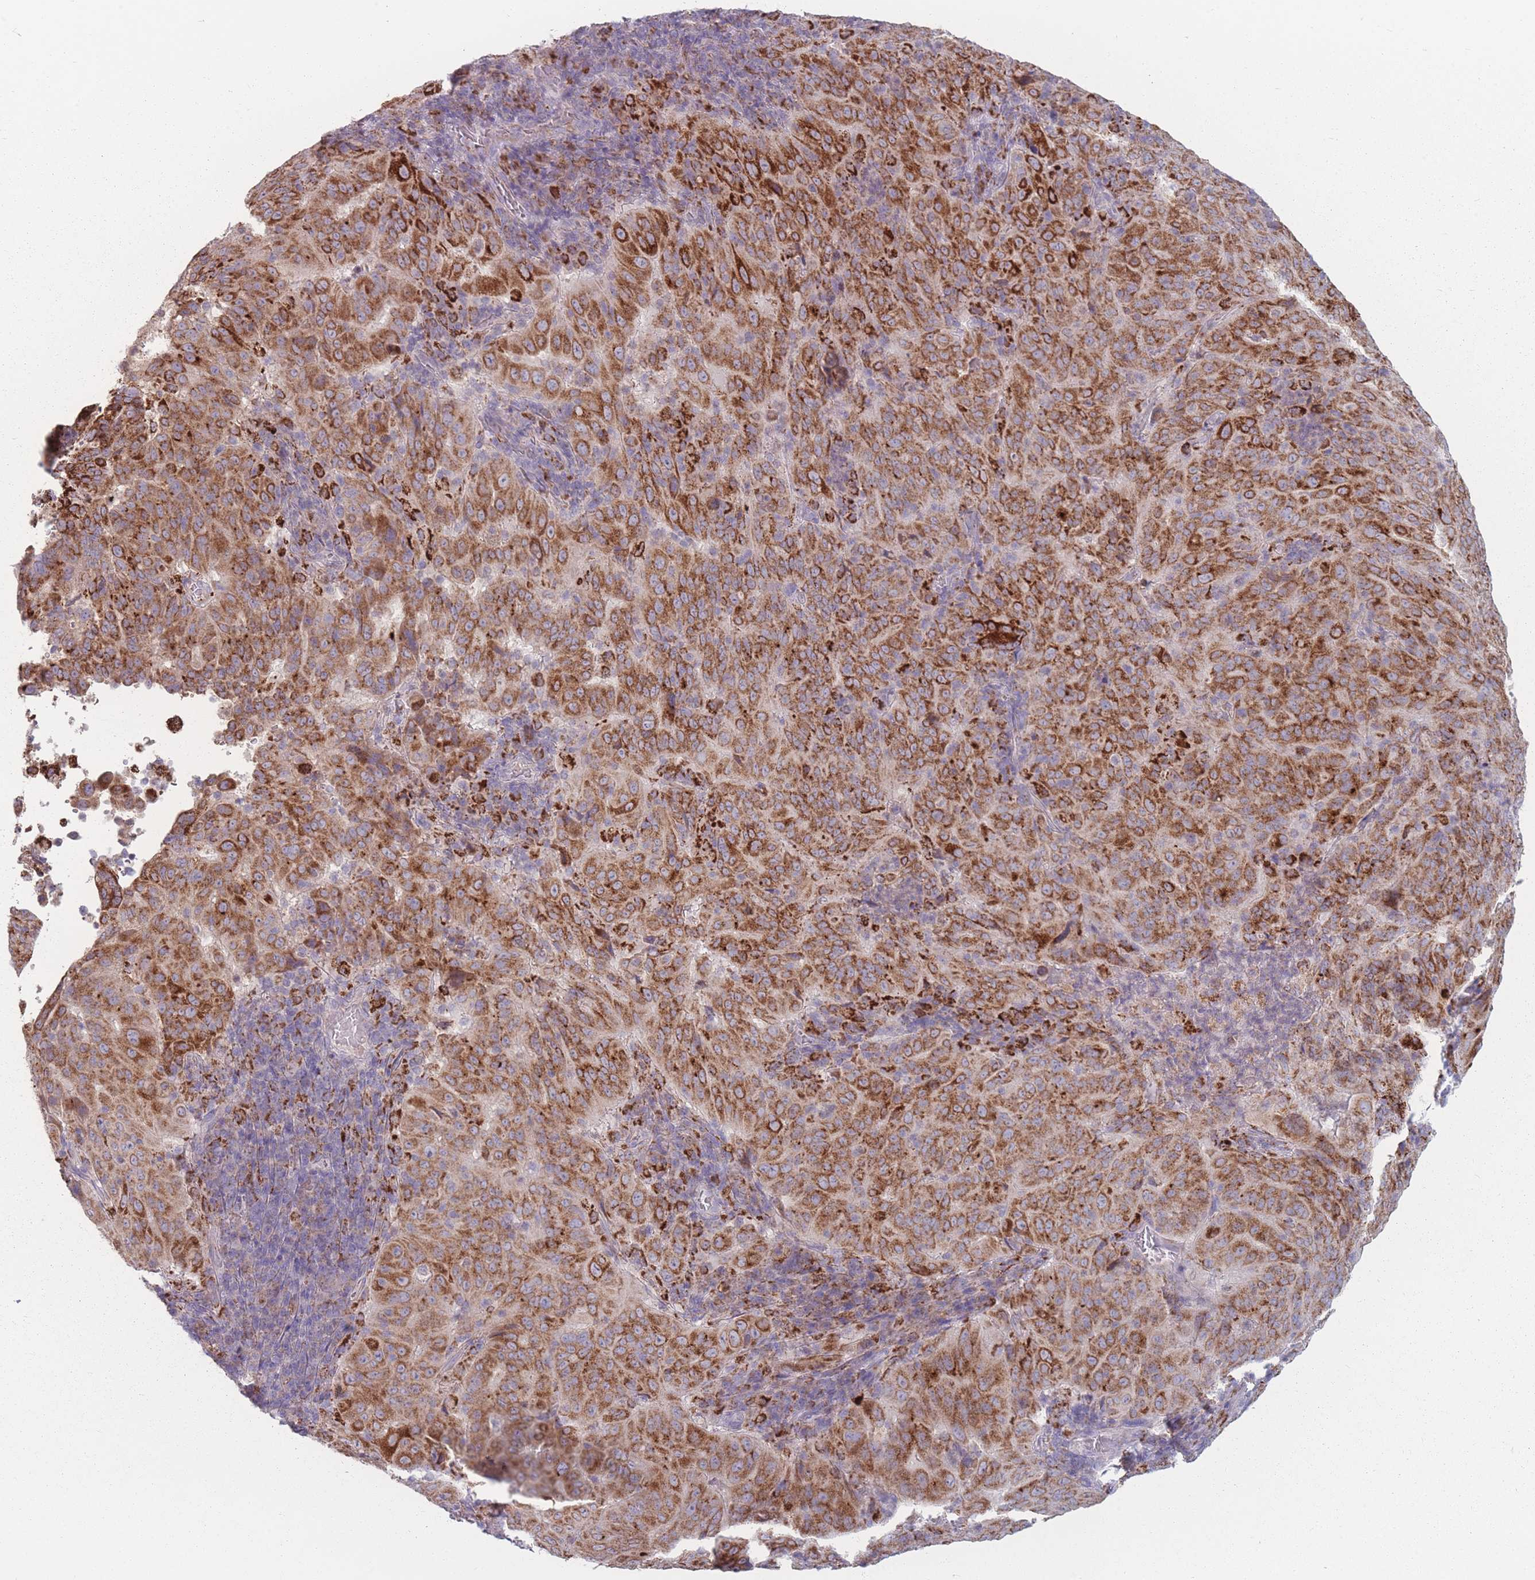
{"staining": {"intensity": "strong", "quantity": ">75%", "location": "cytoplasmic/membranous"}, "tissue": "pancreatic cancer", "cell_type": "Tumor cells", "image_type": "cancer", "snomed": [{"axis": "morphology", "description": "Adenocarcinoma, NOS"}, {"axis": "topography", "description": "Pancreas"}], "caption": "Pancreatic adenocarcinoma stained with a protein marker shows strong staining in tumor cells.", "gene": "PEX11B", "patient": {"sex": "male", "age": 63}}